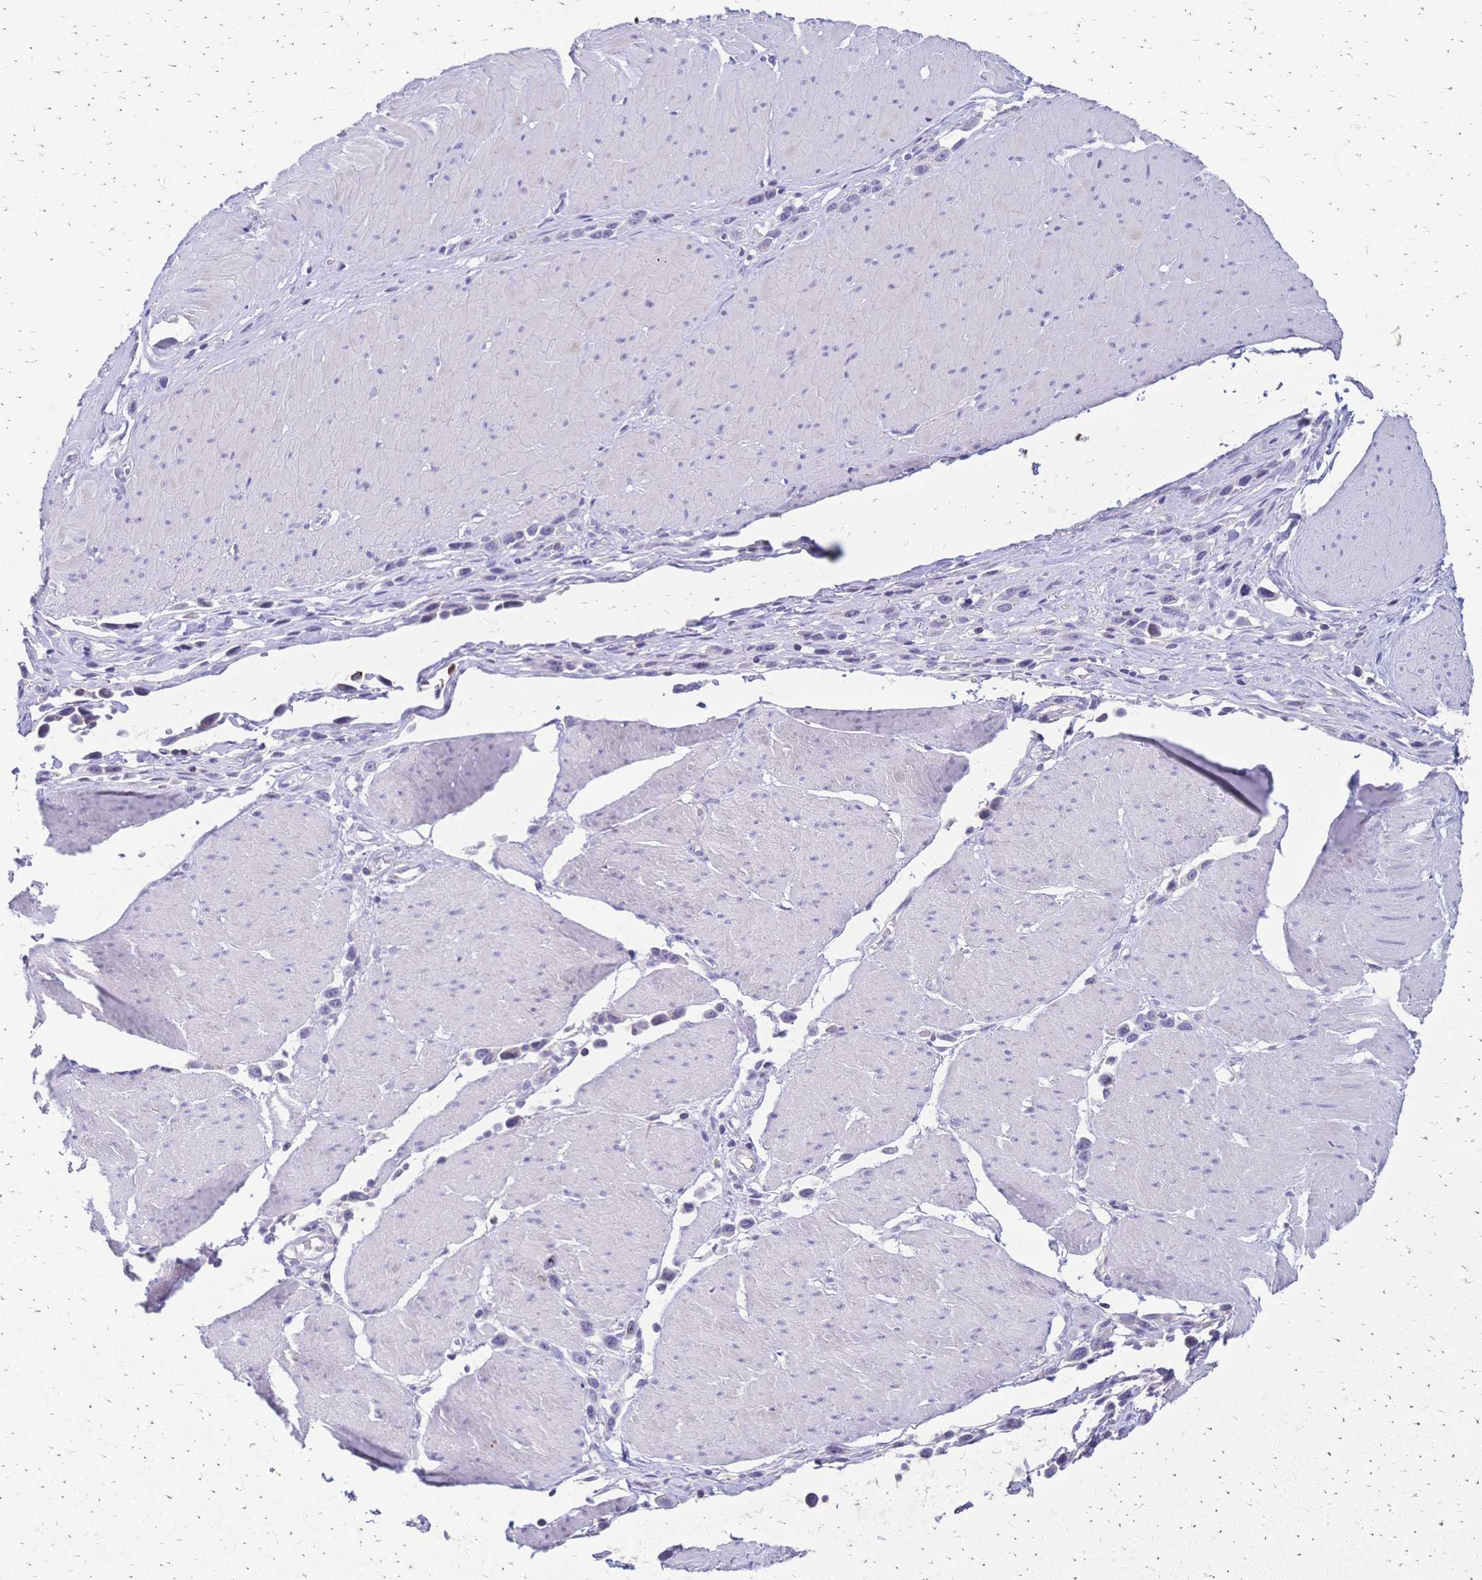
{"staining": {"intensity": "negative", "quantity": "none", "location": "none"}, "tissue": "stomach cancer", "cell_type": "Tumor cells", "image_type": "cancer", "snomed": [{"axis": "morphology", "description": "Adenocarcinoma, NOS"}, {"axis": "topography", "description": "Stomach"}], "caption": "Immunohistochemistry of stomach cancer reveals no positivity in tumor cells. (DAB (3,3'-diaminobenzidine) immunohistochemistry (IHC) with hematoxylin counter stain).", "gene": "IL2RA", "patient": {"sex": "male", "age": 47}}